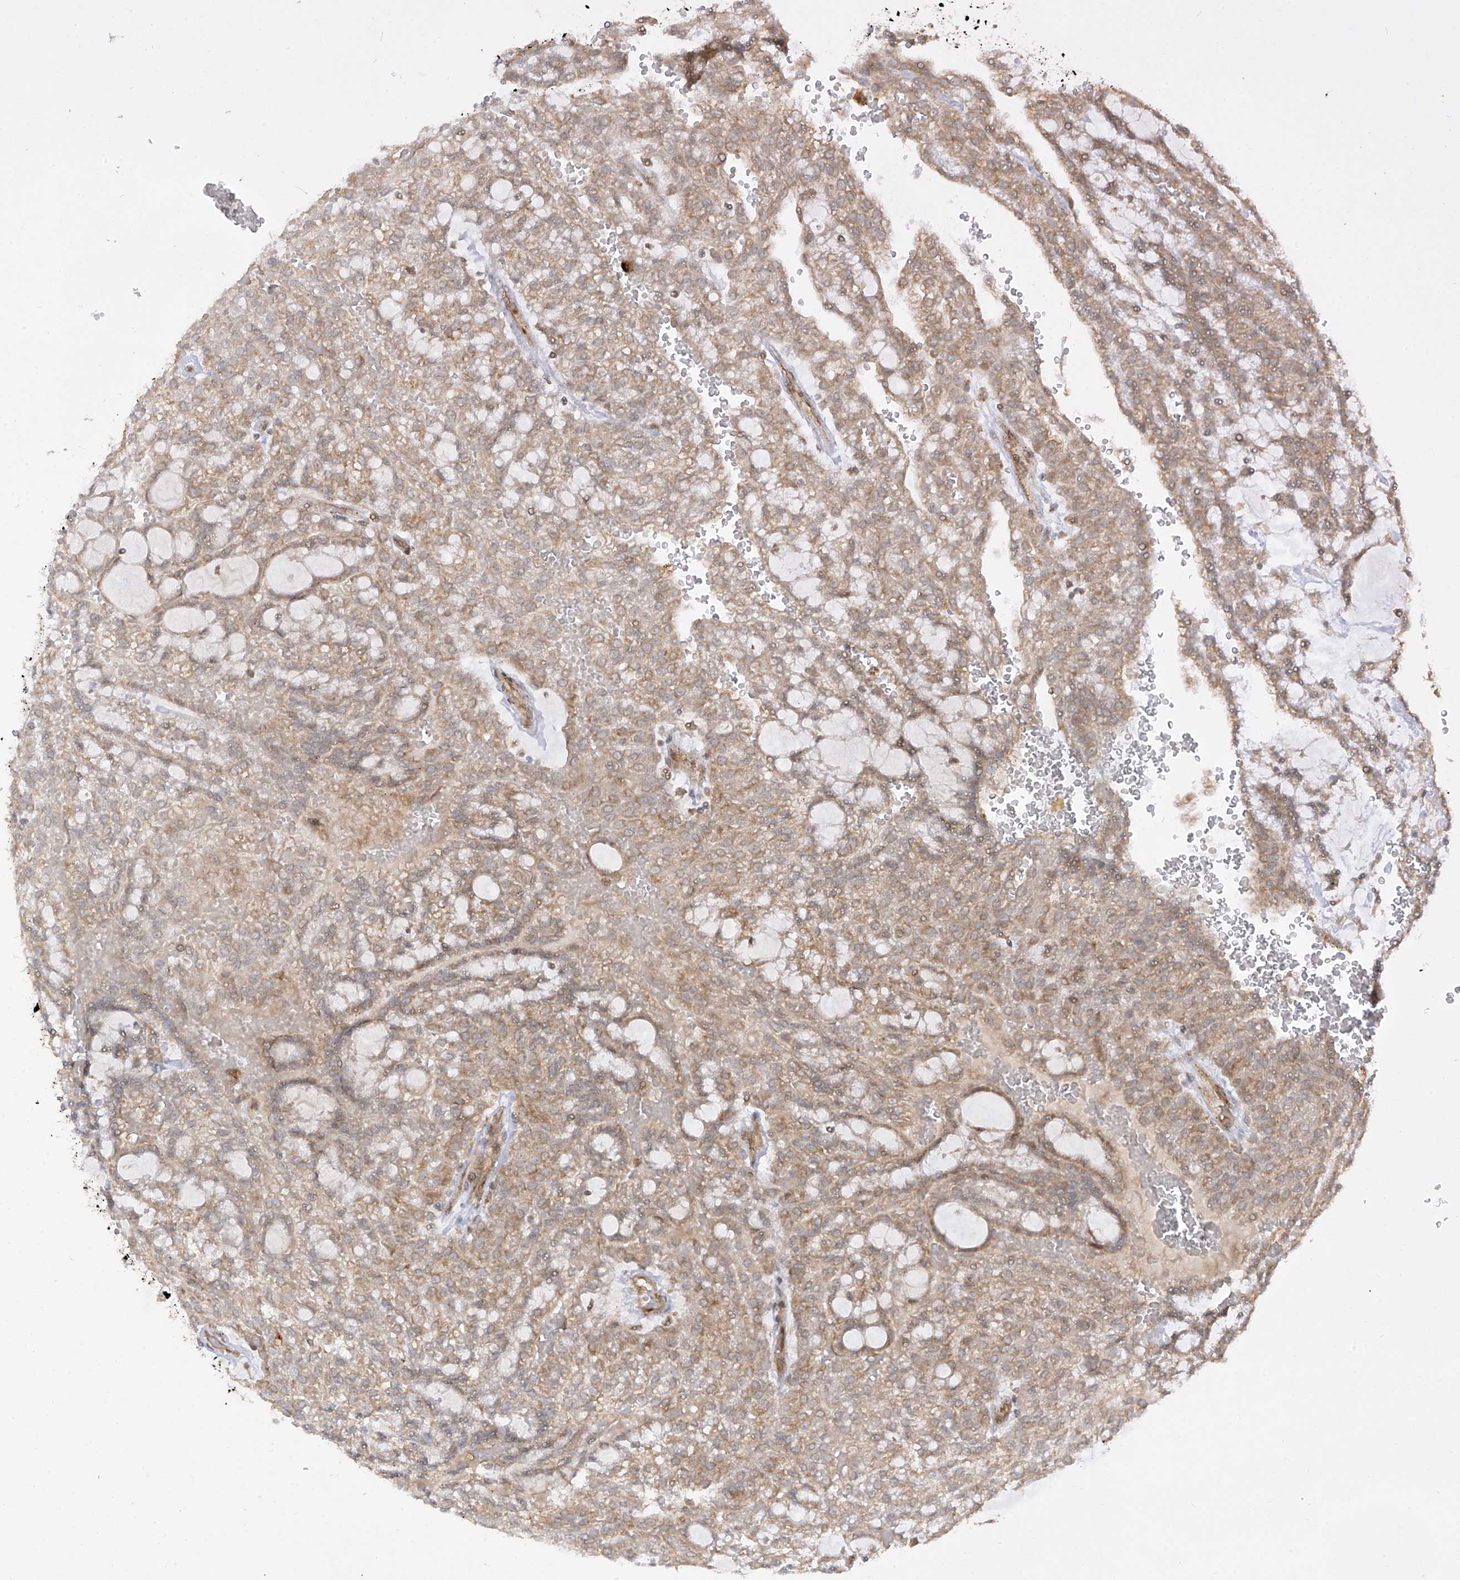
{"staining": {"intensity": "weak", "quantity": ">75%", "location": "cytoplasmic/membranous"}, "tissue": "renal cancer", "cell_type": "Tumor cells", "image_type": "cancer", "snomed": [{"axis": "morphology", "description": "Adenocarcinoma, NOS"}, {"axis": "topography", "description": "Kidney"}], "caption": "Immunohistochemistry (IHC) photomicrograph of neoplastic tissue: renal cancer (adenocarcinoma) stained using immunohistochemistry (IHC) displays low levels of weak protein expression localized specifically in the cytoplasmic/membranous of tumor cells, appearing as a cytoplasmic/membranous brown color.", "gene": "TRIM67", "patient": {"sex": "male", "age": 63}}